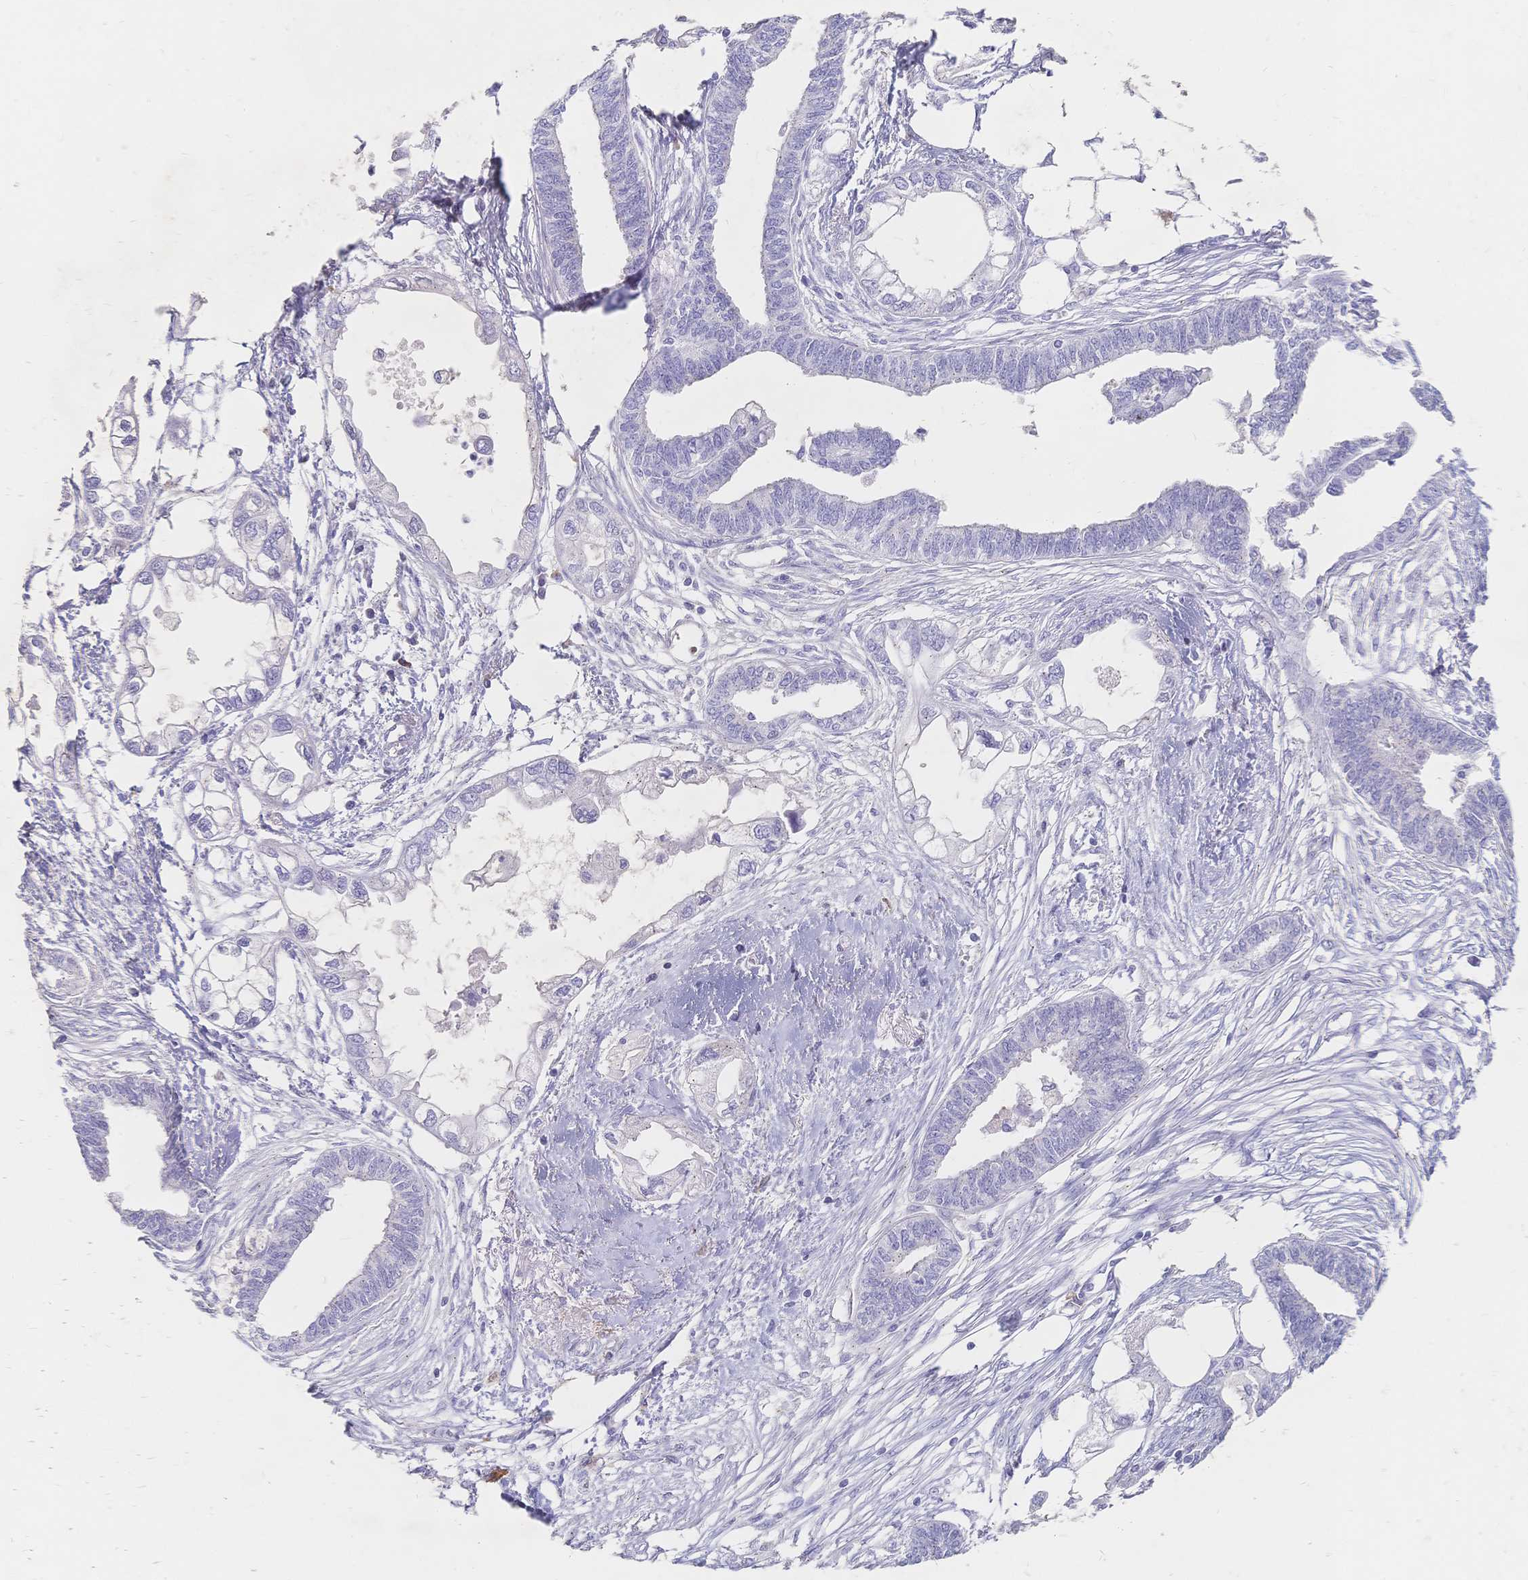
{"staining": {"intensity": "negative", "quantity": "none", "location": "none"}, "tissue": "endometrial cancer", "cell_type": "Tumor cells", "image_type": "cancer", "snomed": [{"axis": "morphology", "description": "Adenocarcinoma, NOS"}, {"axis": "morphology", "description": "Adenocarcinoma, metastatic, NOS"}, {"axis": "topography", "description": "Adipose tissue"}, {"axis": "topography", "description": "Endometrium"}], "caption": "Immunohistochemical staining of human metastatic adenocarcinoma (endometrial) reveals no significant expression in tumor cells.", "gene": "PSORS1C2", "patient": {"sex": "female", "age": 67}}